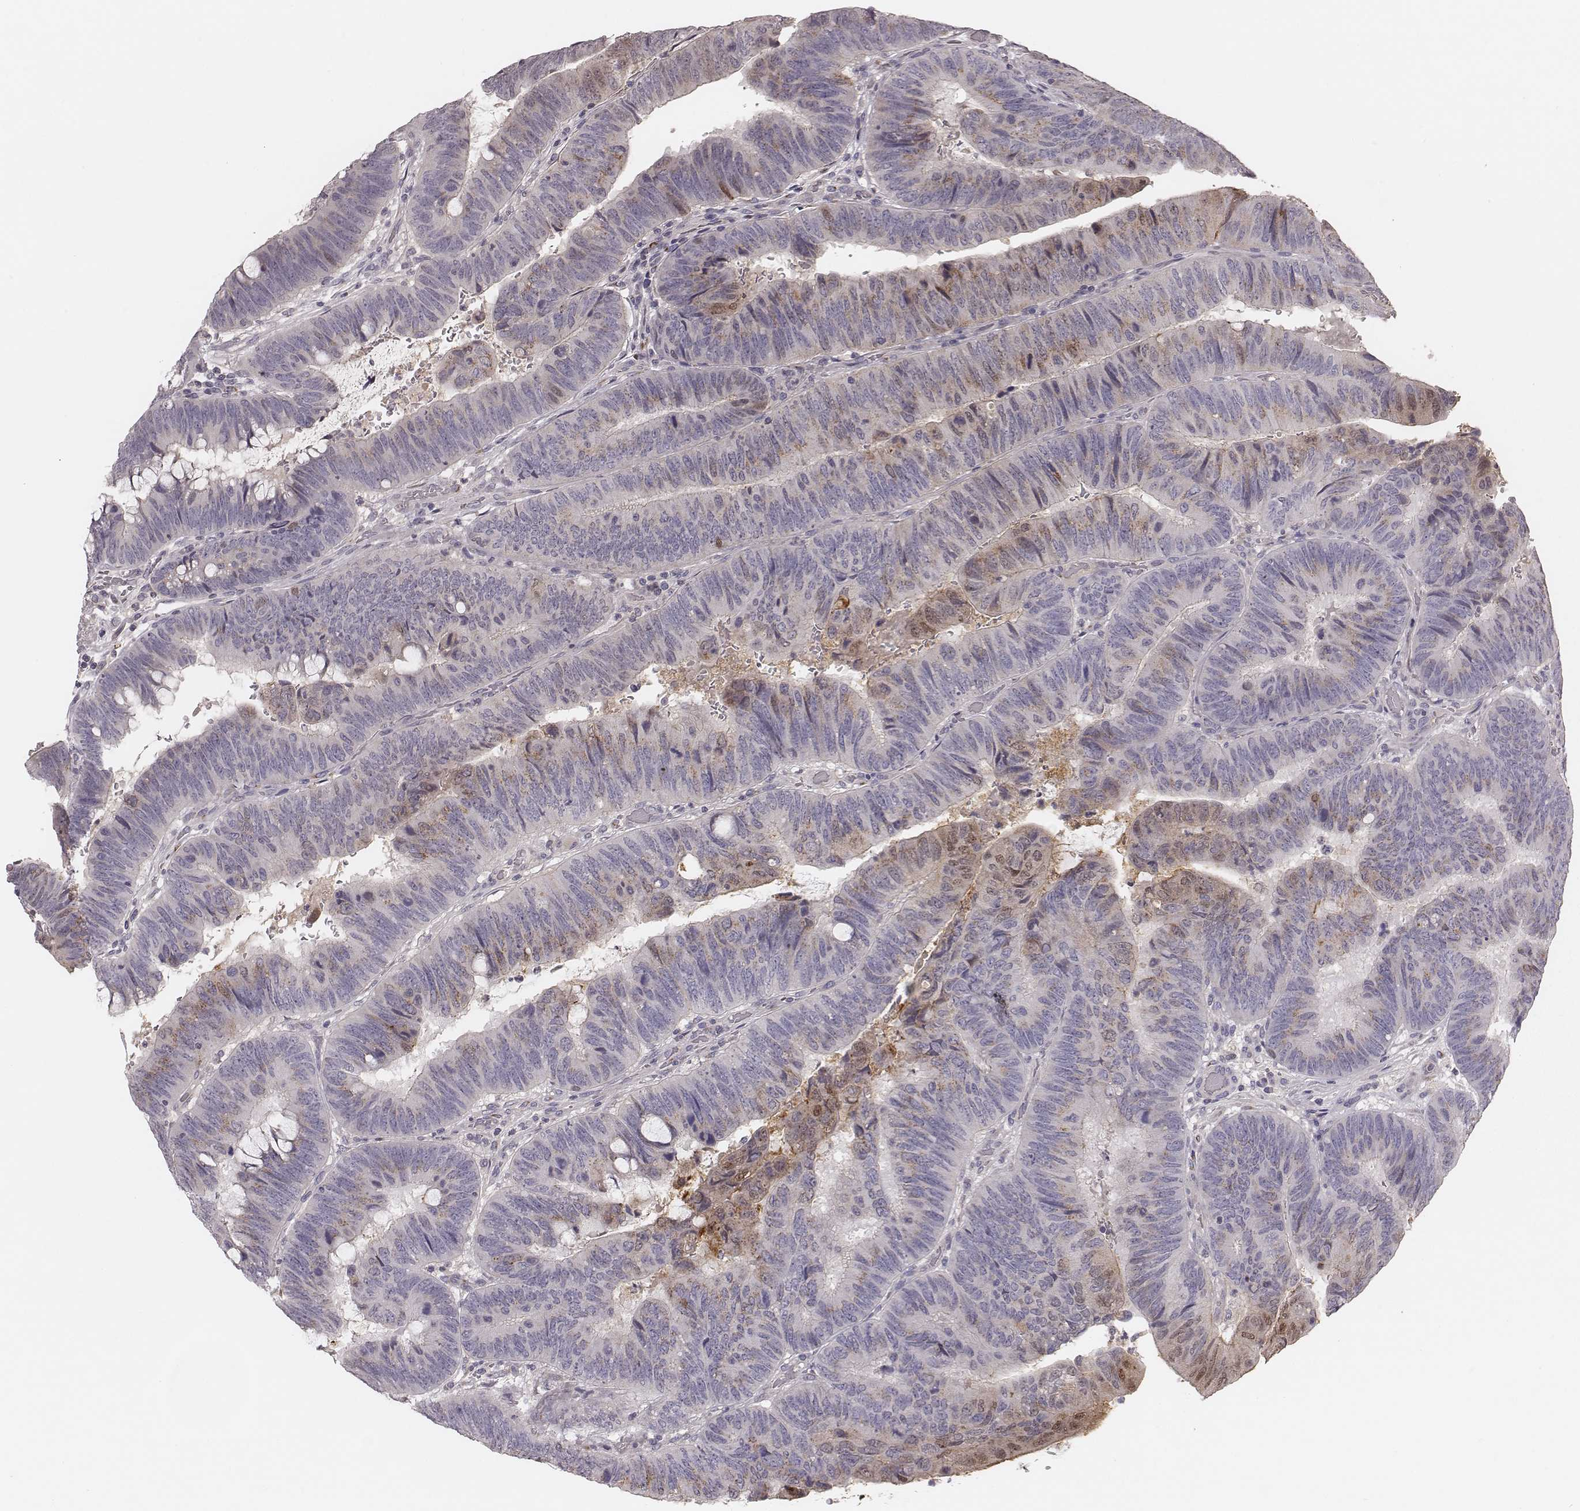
{"staining": {"intensity": "weak", "quantity": "25%-75%", "location": "cytoplasmic/membranous"}, "tissue": "colorectal cancer", "cell_type": "Tumor cells", "image_type": "cancer", "snomed": [{"axis": "morphology", "description": "Normal tissue, NOS"}, {"axis": "morphology", "description": "Adenocarcinoma, NOS"}, {"axis": "topography", "description": "Rectum"}], "caption": "Approximately 25%-75% of tumor cells in colorectal cancer demonstrate weak cytoplasmic/membranous protein positivity as visualized by brown immunohistochemical staining.", "gene": "SDCBP2", "patient": {"sex": "male", "age": 92}}